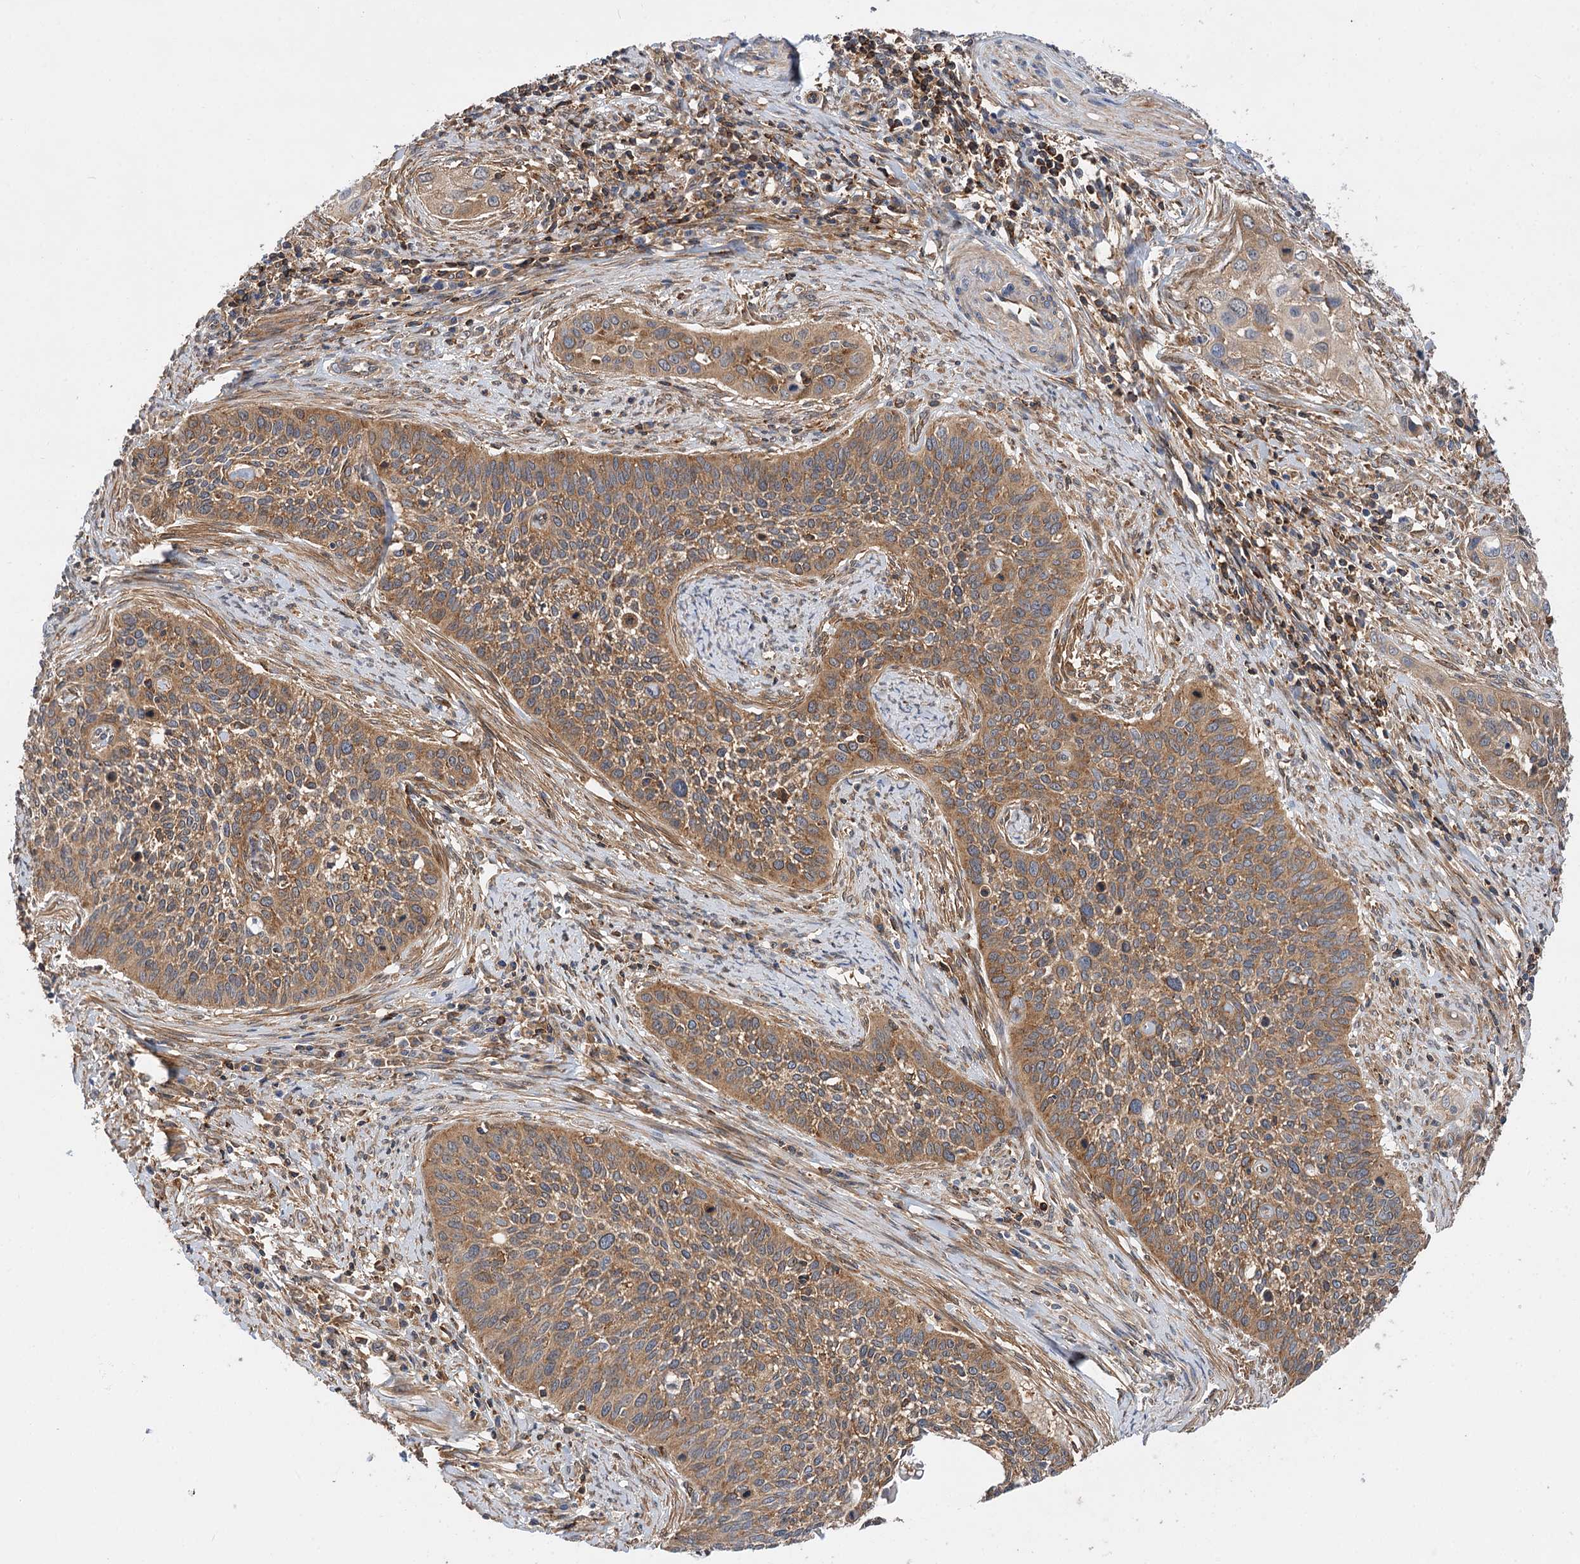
{"staining": {"intensity": "moderate", "quantity": ">75%", "location": "cytoplasmic/membranous"}, "tissue": "cervical cancer", "cell_type": "Tumor cells", "image_type": "cancer", "snomed": [{"axis": "morphology", "description": "Squamous cell carcinoma, NOS"}, {"axis": "topography", "description": "Cervix"}], "caption": "Human squamous cell carcinoma (cervical) stained with a protein marker exhibits moderate staining in tumor cells.", "gene": "PACS1", "patient": {"sex": "female", "age": 34}}